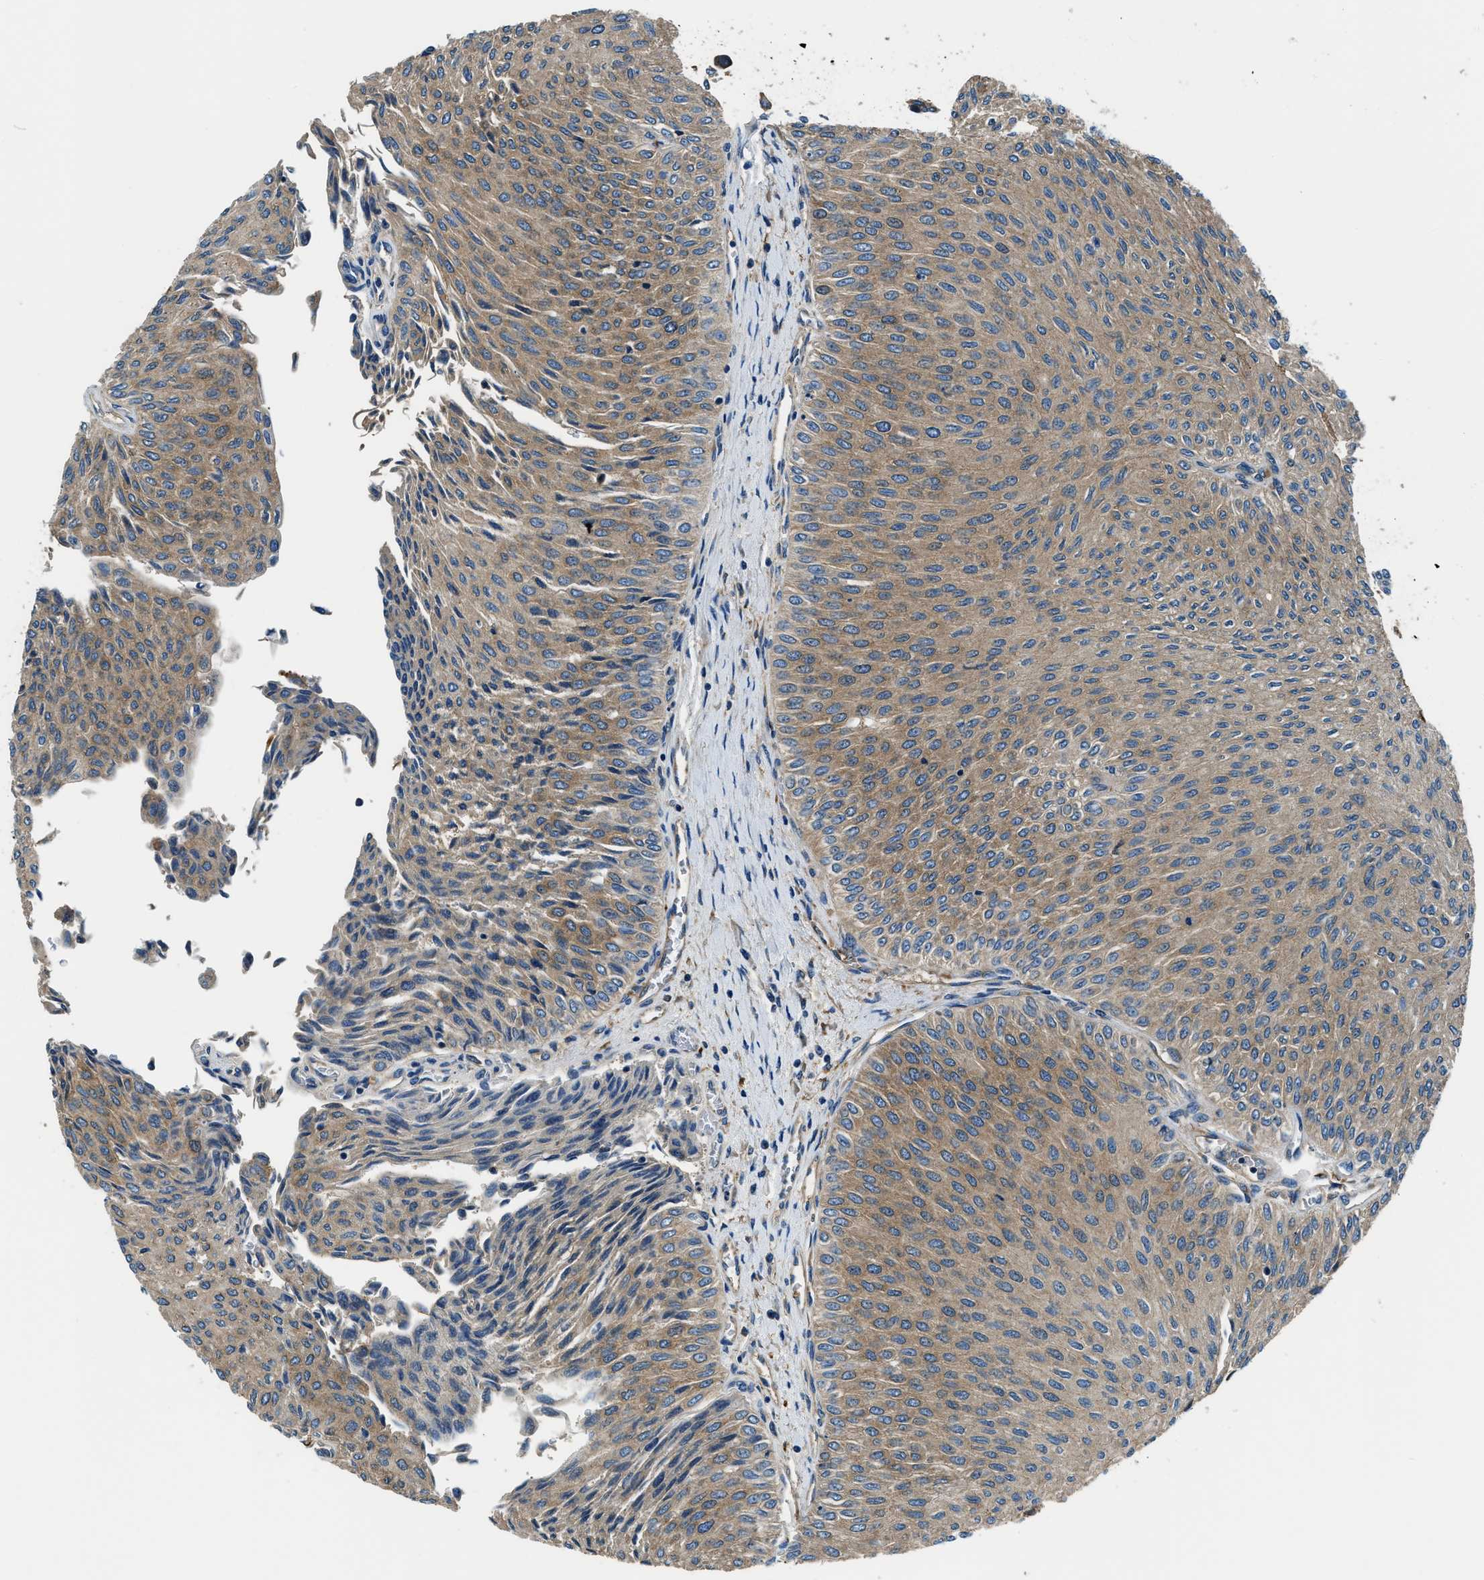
{"staining": {"intensity": "weak", "quantity": ">75%", "location": "cytoplasmic/membranous"}, "tissue": "urothelial cancer", "cell_type": "Tumor cells", "image_type": "cancer", "snomed": [{"axis": "morphology", "description": "Urothelial carcinoma, Low grade"}, {"axis": "topography", "description": "Urinary bladder"}], "caption": "This is an image of immunohistochemistry (IHC) staining of low-grade urothelial carcinoma, which shows weak positivity in the cytoplasmic/membranous of tumor cells.", "gene": "EEA1", "patient": {"sex": "male", "age": 78}}